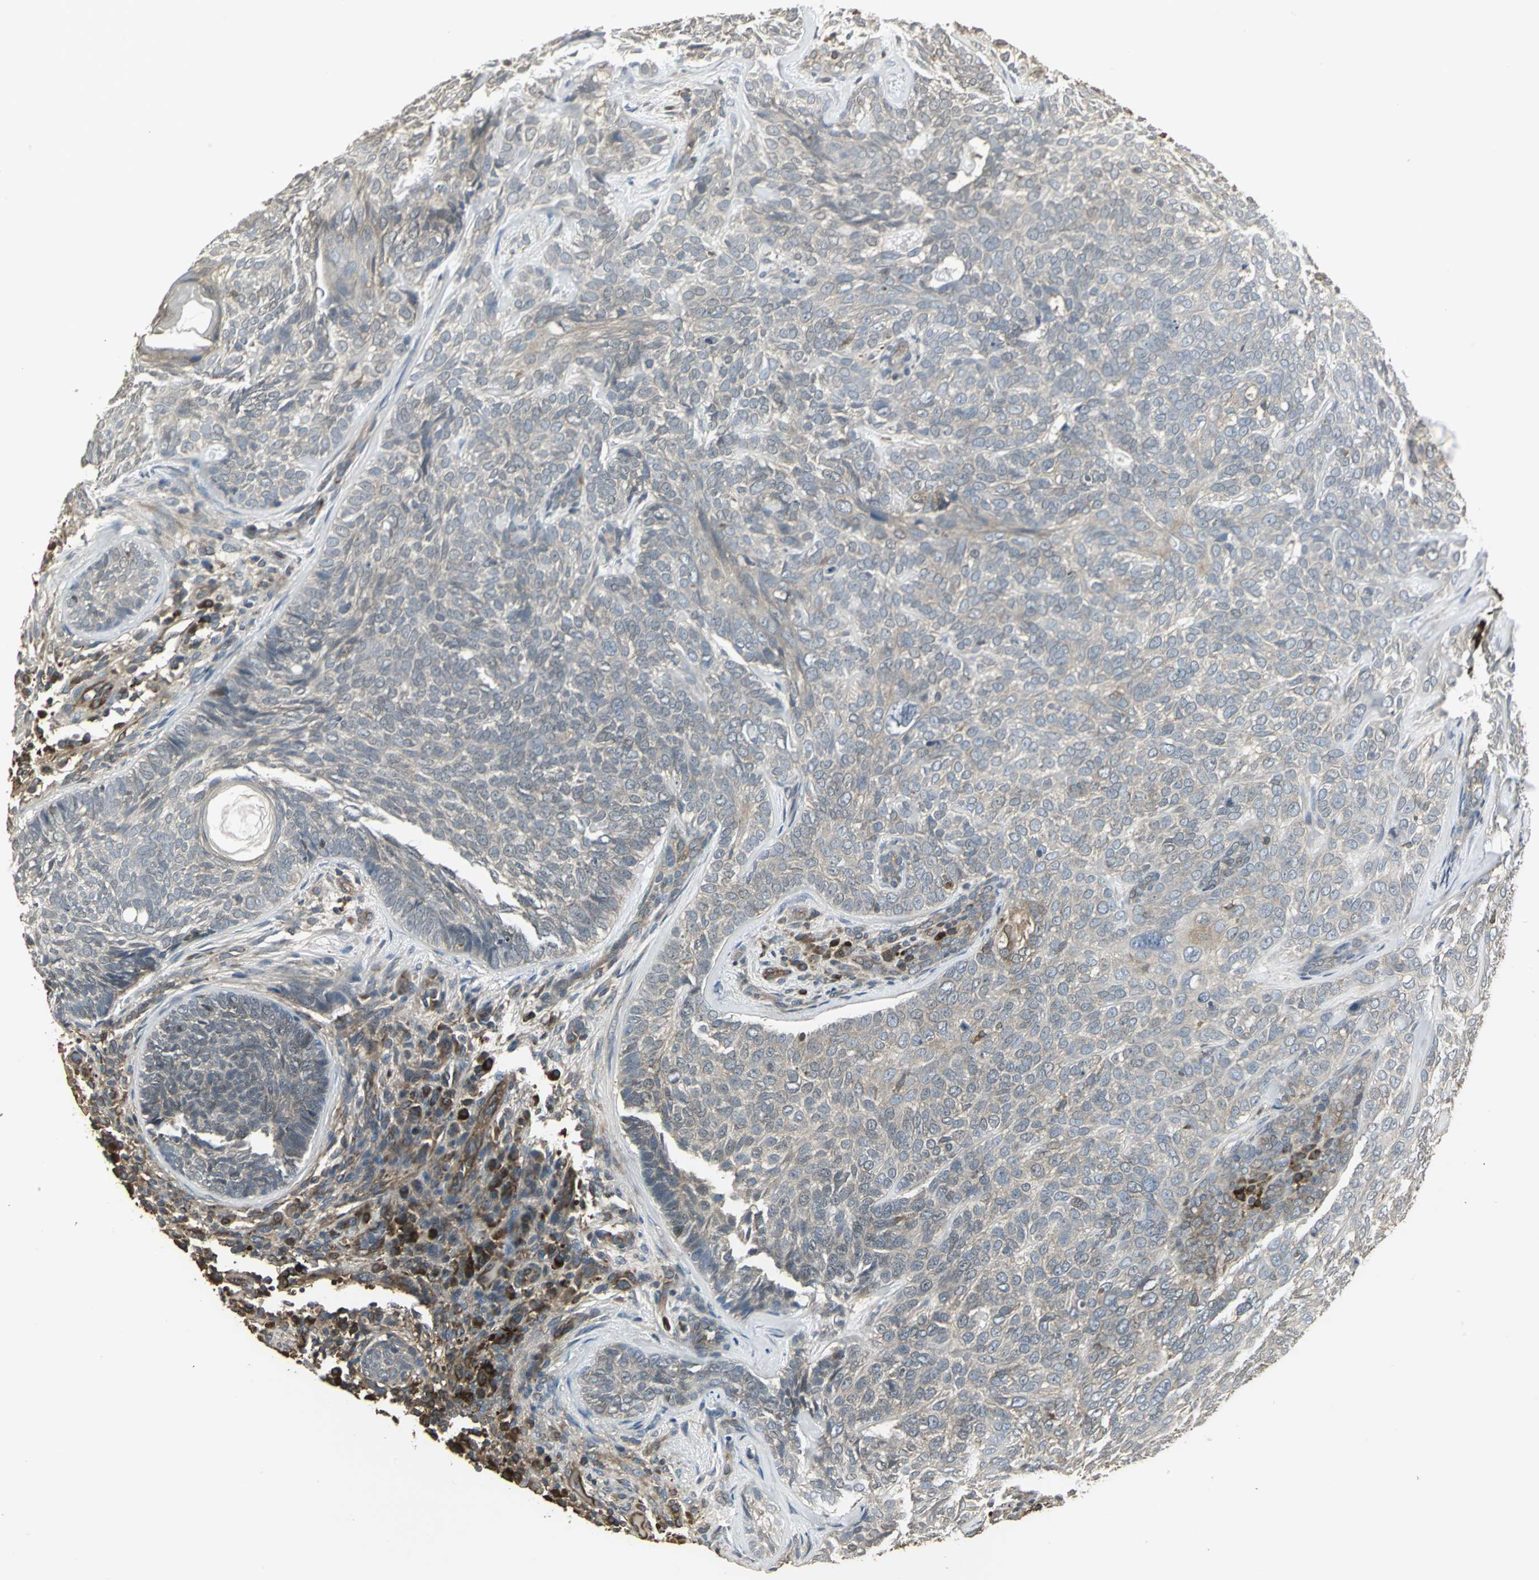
{"staining": {"intensity": "weak", "quantity": ">75%", "location": "cytoplasmic/membranous"}, "tissue": "skin cancer", "cell_type": "Tumor cells", "image_type": "cancer", "snomed": [{"axis": "morphology", "description": "Basal cell carcinoma"}, {"axis": "topography", "description": "Skin"}], "caption": "Protein staining of basal cell carcinoma (skin) tissue reveals weak cytoplasmic/membranous positivity in approximately >75% of tumor cells.", "gene": "PRXL2B", "patient": {"sex": "male", "age": 72}}